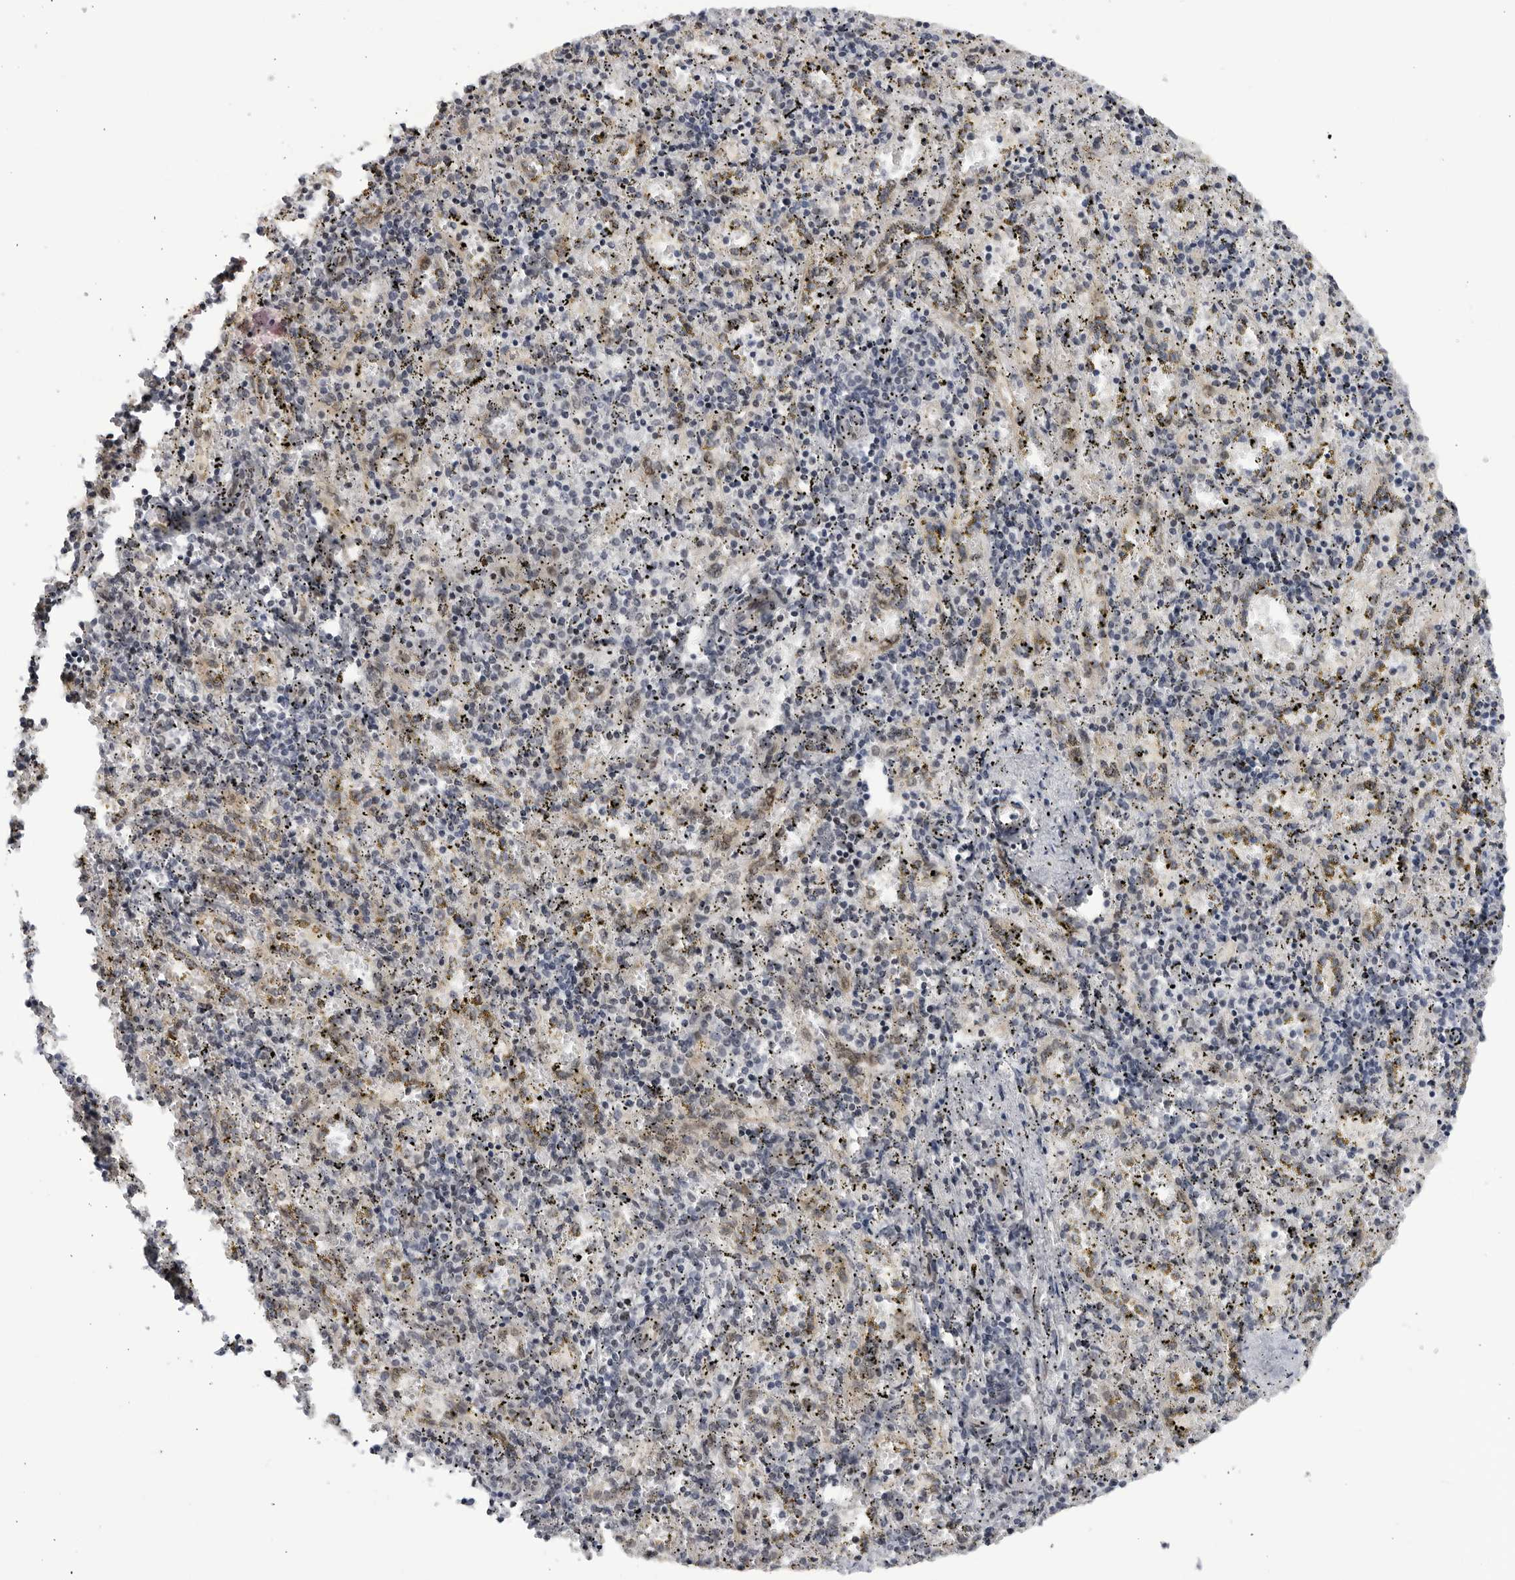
{"staining": {"intensity": "negative", "quantity": "none", "location": "none"}, "tissue": "spleen", "cell_type": "Cells in red pulp", "image_type": "normal", "snomed": [{"axis": "morphology", "description": "Normal tissue, NOS"}, {"axis": "topography", "description": "Spleen"}], "caption": "The photomicrograph displays no staining of cells in red pulp in normal spleen.", "gene": "CNBD1", "patient": {"sex": "male", "age": 11}}